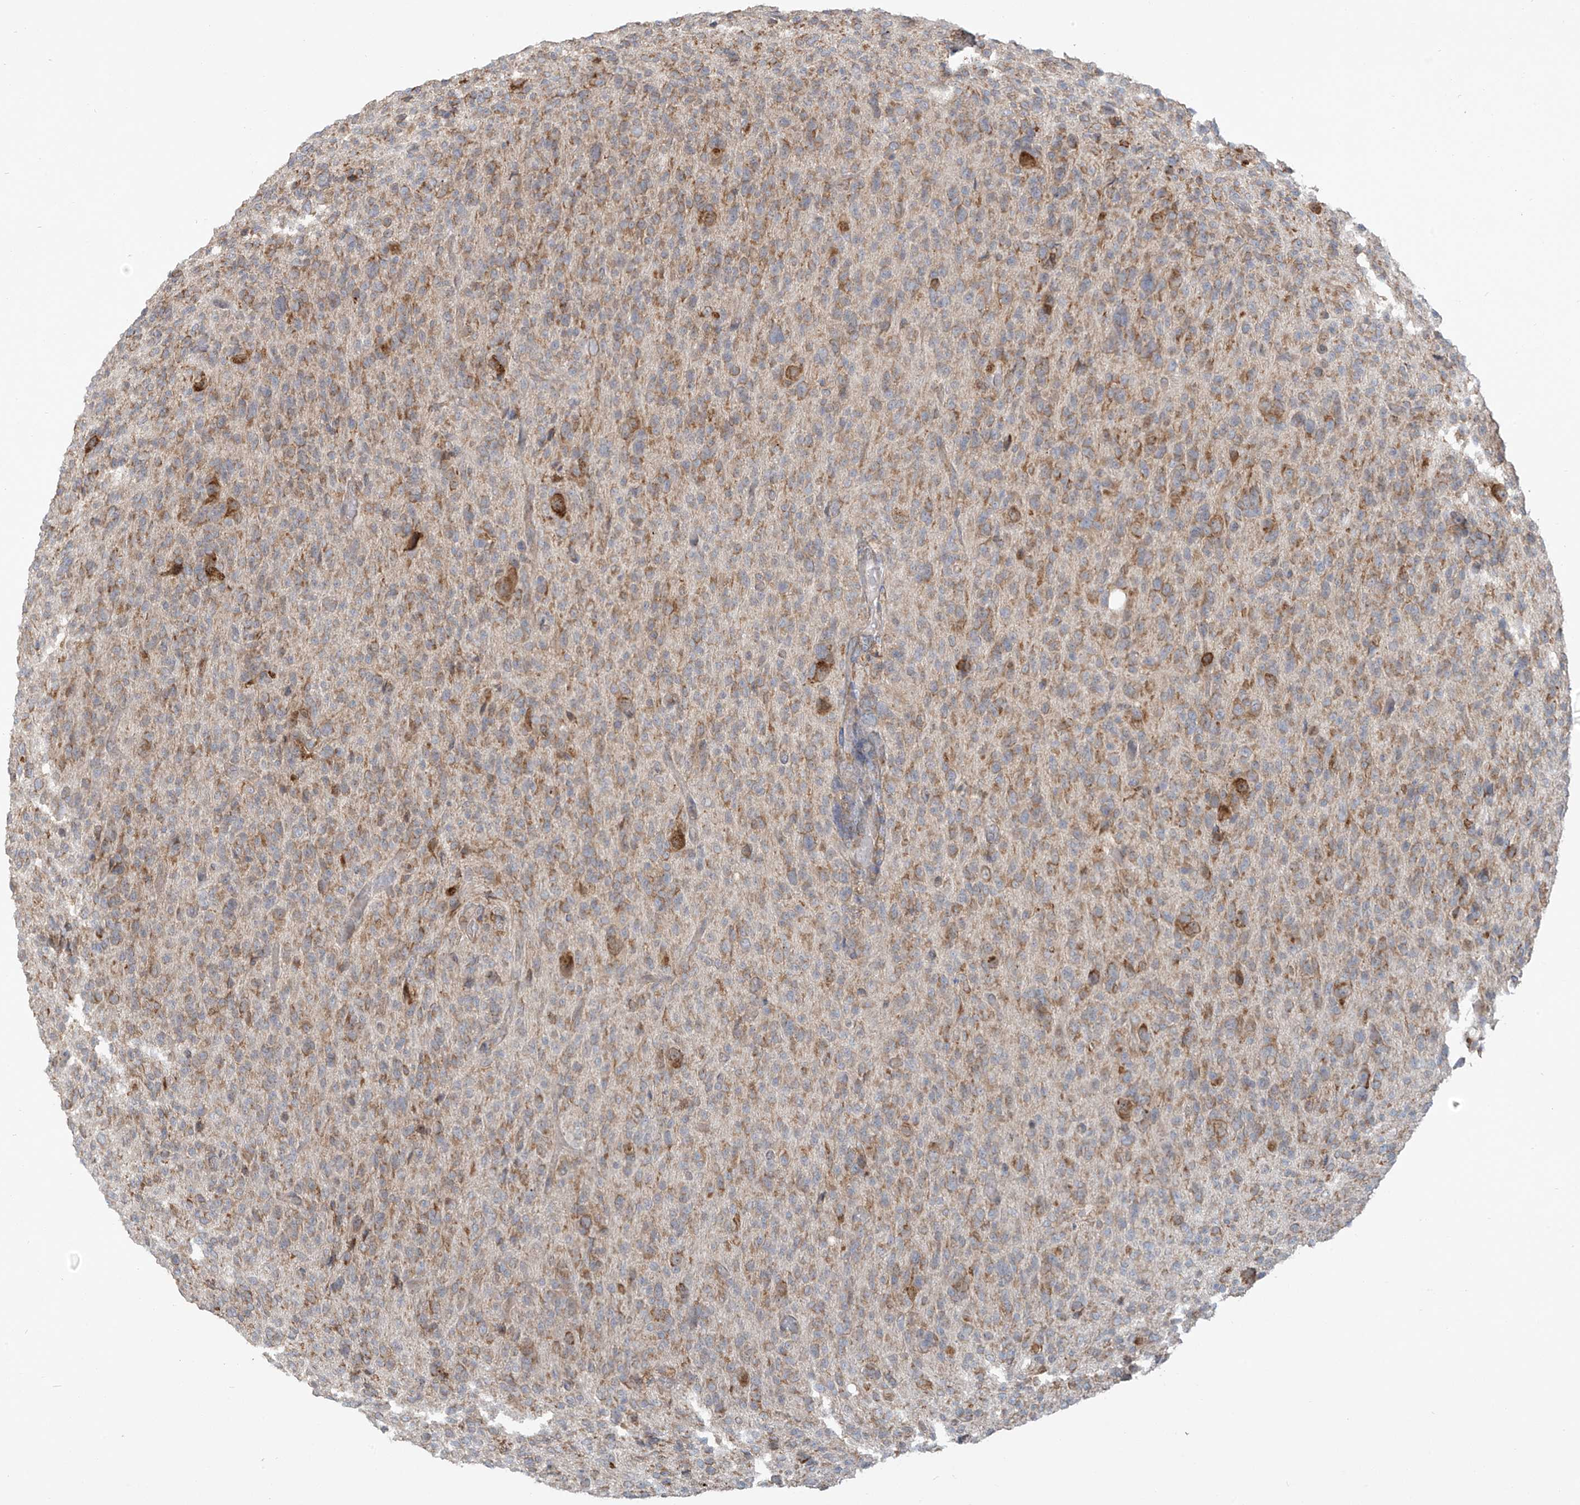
{"staining": {"intensity": "moderate", "quantity": "<25%", "location": "cytoplasmic/membranous"}, "tissue": "glioma", "cell_type": "Tumor cells", "image_type": "cancer", "snomed": [{"axis": "morphology", "description": "Glioma, malignant, High grade"}, {"axis": "topography", "description": "Brain"}], "caption": "Moderate cytoplasmic/membranous staining is present in about <25% of tumor cells in malignant high-grade glioma.", "gene": "KATNIP", "patient": {"sex": "female", "age": 57}}